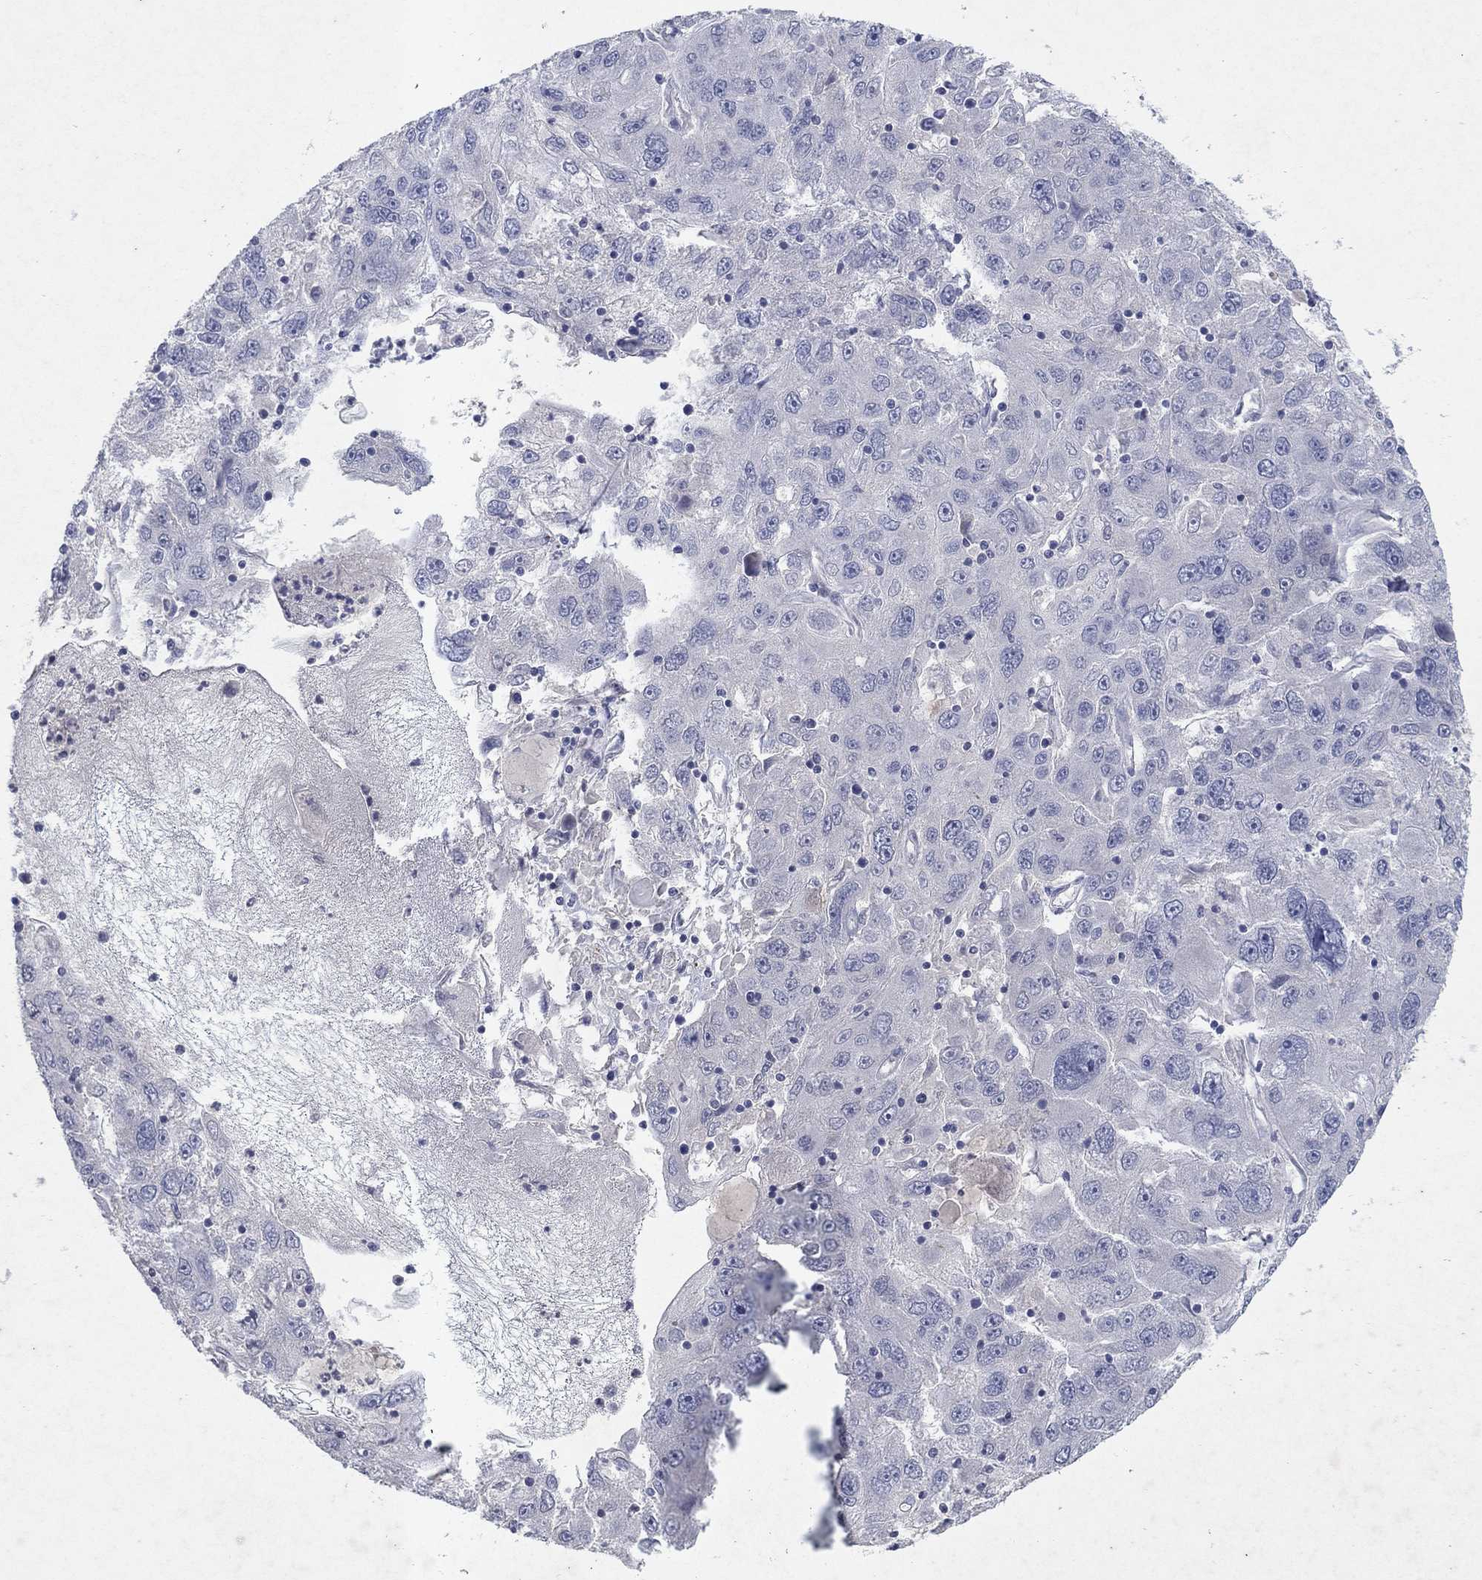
{"staining": {"intensity": "negative", "quantity": "none", "location": "none"}, "tissue": "stomach cancer", "cell_type": "Tumor cells", "image_type": "cancer", "snomed": [{"axis": "morphology", "description": "Adenocarcinoma, NOS"}, {"axis": "topography", "description": "Stomach"}], "caption": "This is an immunohistochemistry (IHC) image of human stomach cancer. There is no expression in tumor cells.", "gene": "KRT40", "patient": {"sex": "male", "age": 56}}